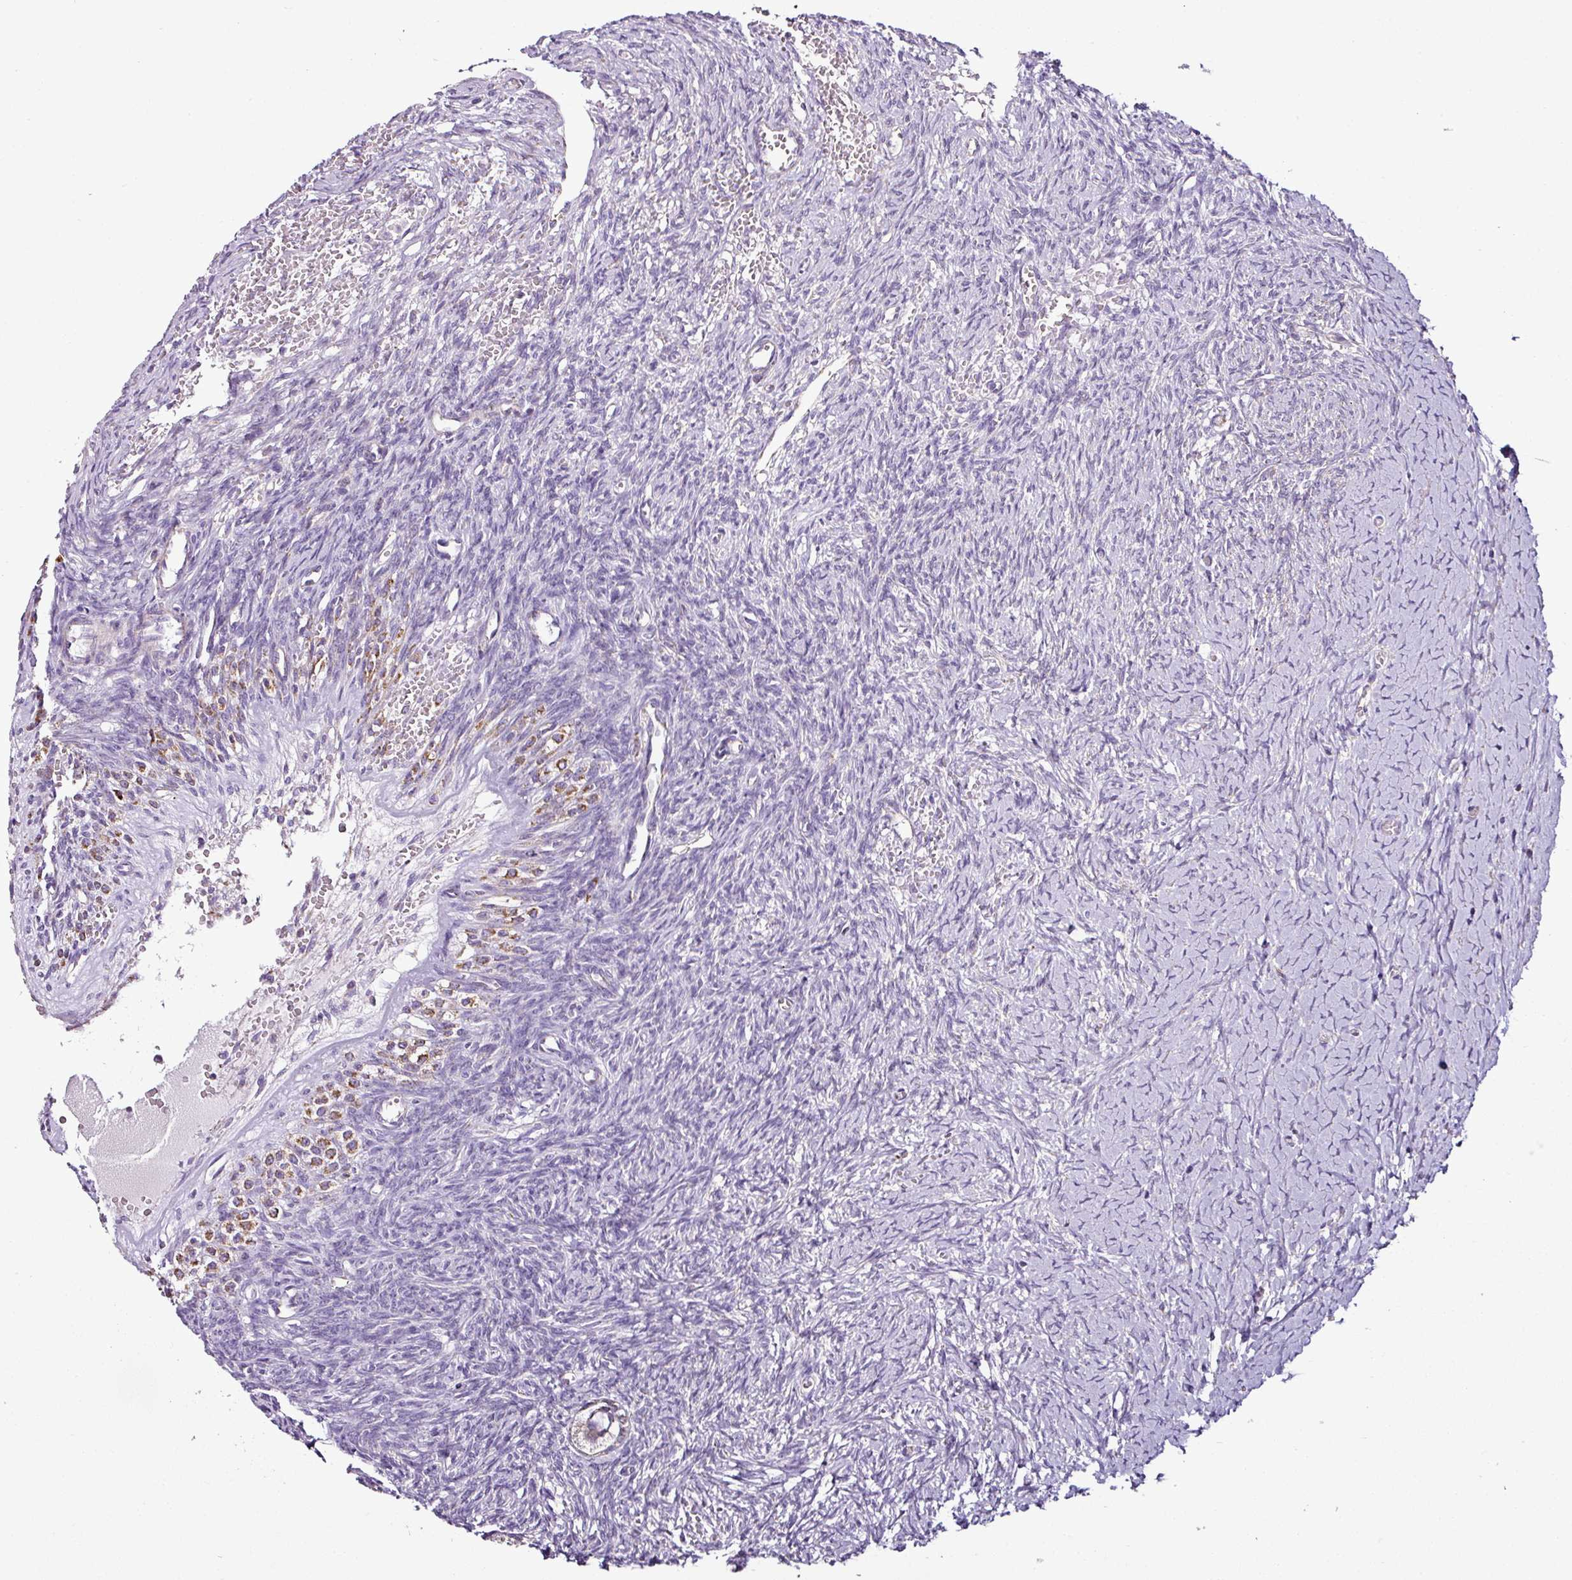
{"staining": {"intensity": "negative", "quantity": "none", "location": "none"}, "tissue": "ovary", "cell_type": "Follicle cells", "image_type": "normal", "snomed": [{"axis": "morphology", "description": "Normal tissue, NOS"}, {"axis": "topography", "description": "Ovary"}], "caption": "Immunohistochemical staining of unremarkable ovary exhibits no significant expression in follicle cells.", "gene": "DPAGT1", "patient": {"sex": "female", "age": 39}}